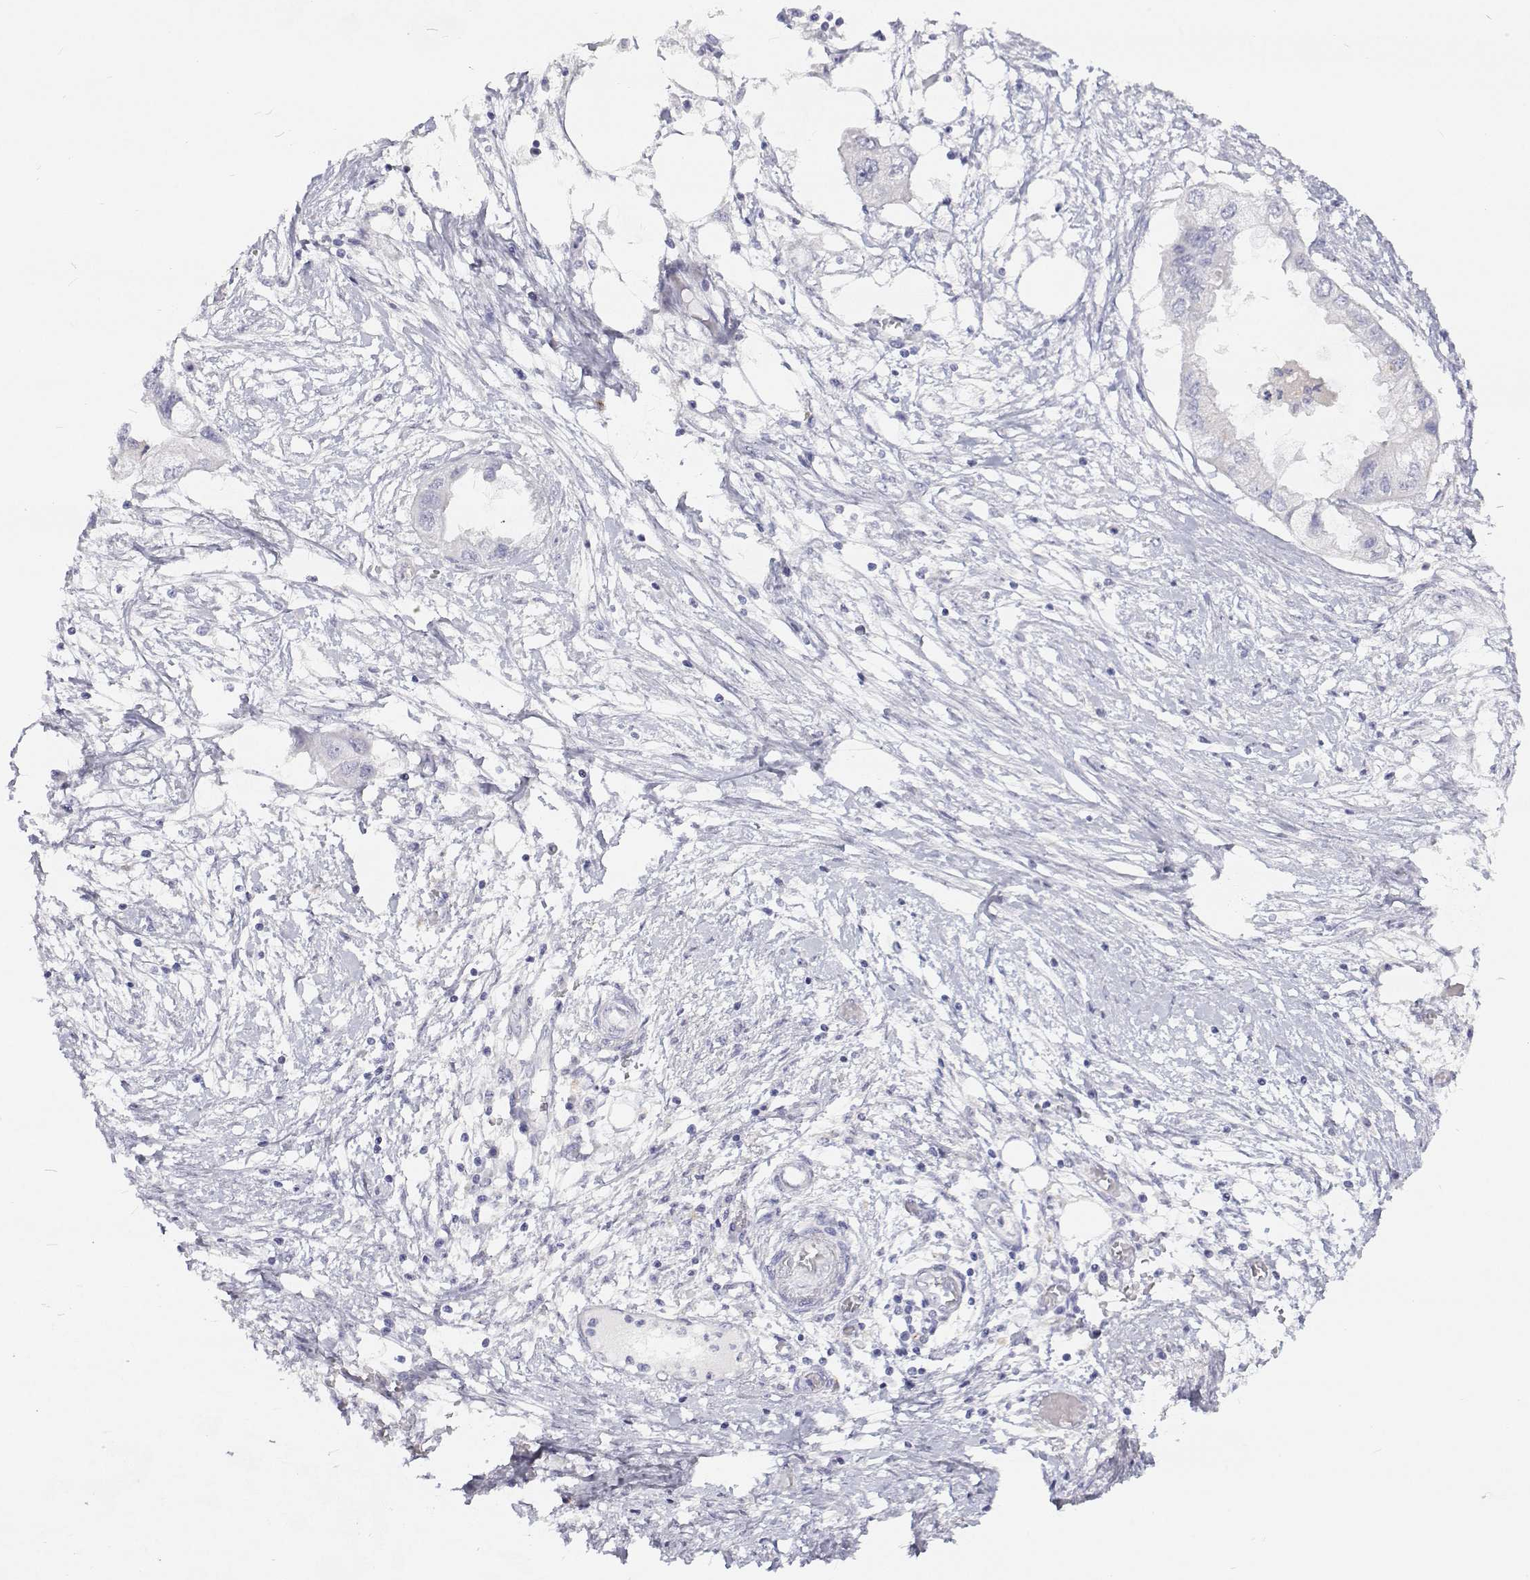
{"staining": {"intensity": "negative", "quantity": "none", "location": "none"}, "tissue": "endometrial cancer", "cell_type": "Tumor cells", "image_type": "cancer", "snomed": [{"axis": "morphology", "description": "Adenocarcinoma, NOS"}, {"axis": "morphology", "description": "Adenocarcinoma, metastatic, NOS"}, {"axis": "topography", "description": "Adipose tissue"}, {"axis": "topography", "description": "Endometrium"}], "caption": "High magnification brightfield microscopy of endometrial cancer (metastatic adenocarcinoma) stained with DAB (brown) and counterstained with hematoxylin (blue): tumor cells show no significant staining.", "gene": "NCR2", "patient": {"sex": "female", "age": 67}}